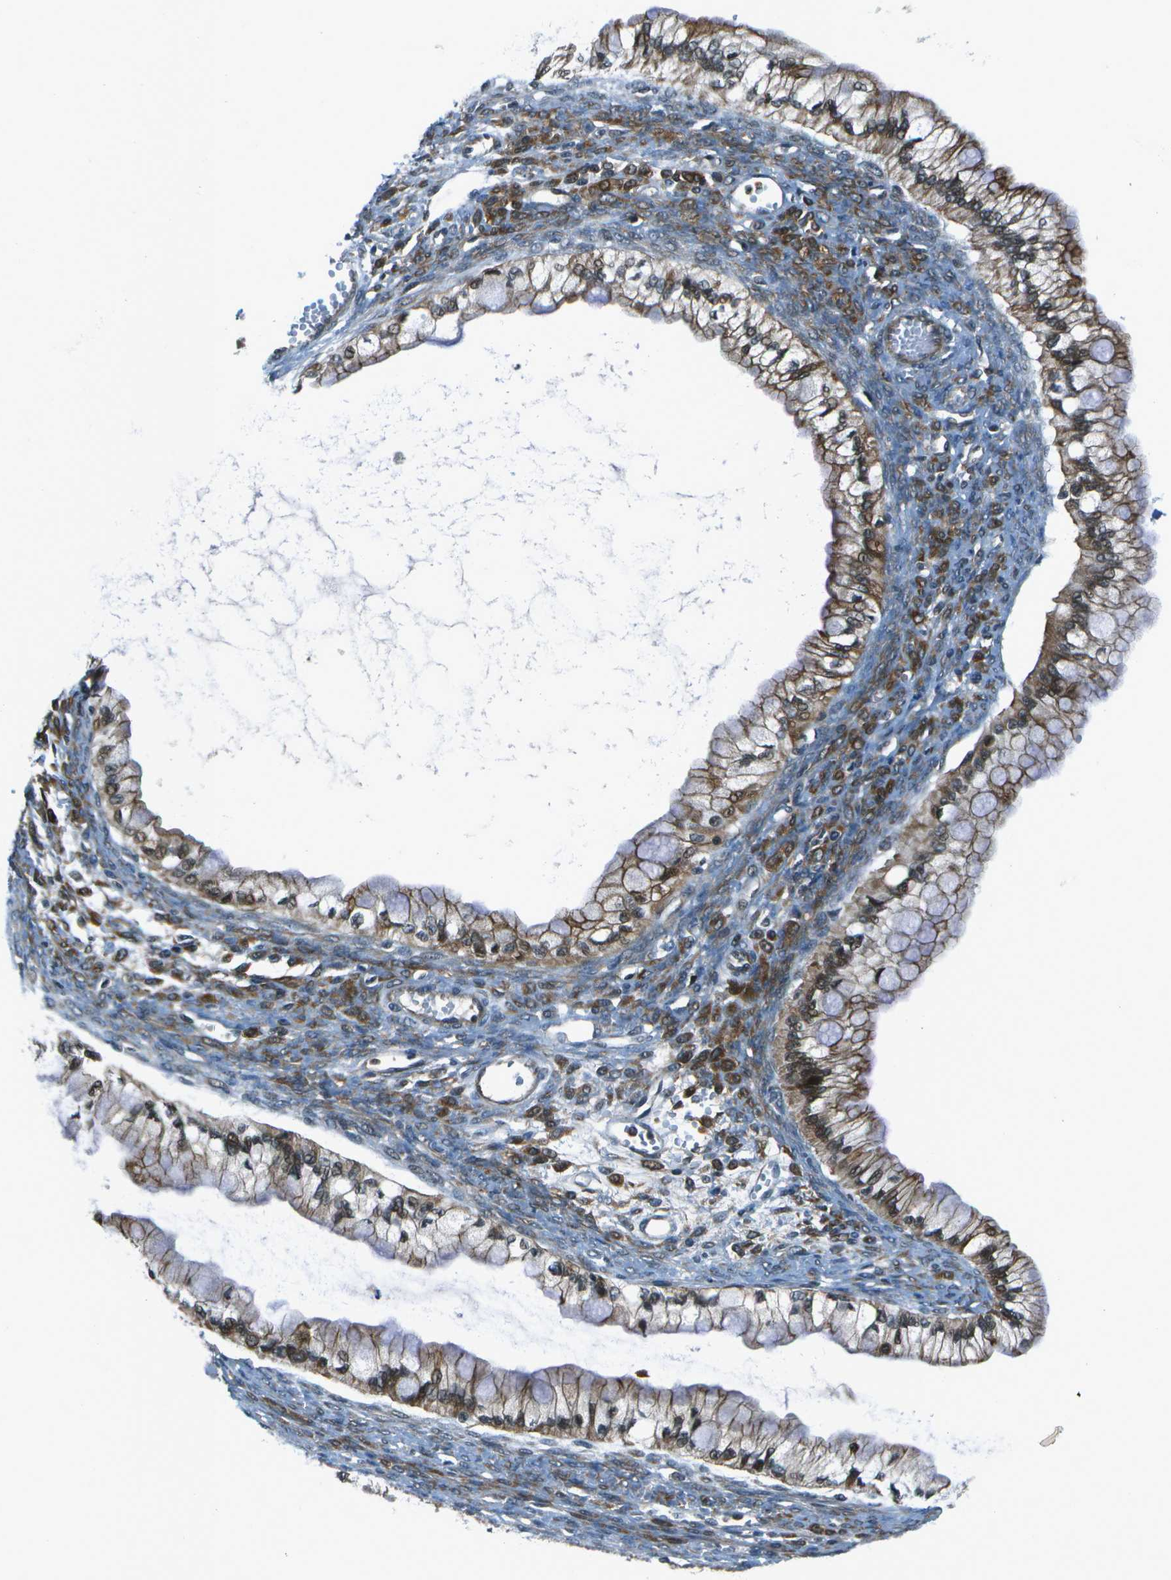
{"staining": {"intensity": "moderate", "quantity": ">75%", "location": "cytoplasmic/membranous"}, "tissue": "ovarian cancer", "cell_type": "Tumor cells", "image_type": "cancer", "snomed": [{"axis": "morphology", "description": "Cystadenocarcinoma, mucinous, NOS"}, {"axis": "topography", "description": "Ovary"}], "caption": "Immunohistochemistry histopathology image of ovarian cancer stained for a protein (brown), which demonstrates medium levels of moderate cytoplasmic/membranous staining in approximately >75% of tumor cells.", "gene": "TMEM19", "patient": {"sex": "female", "age": 57}}